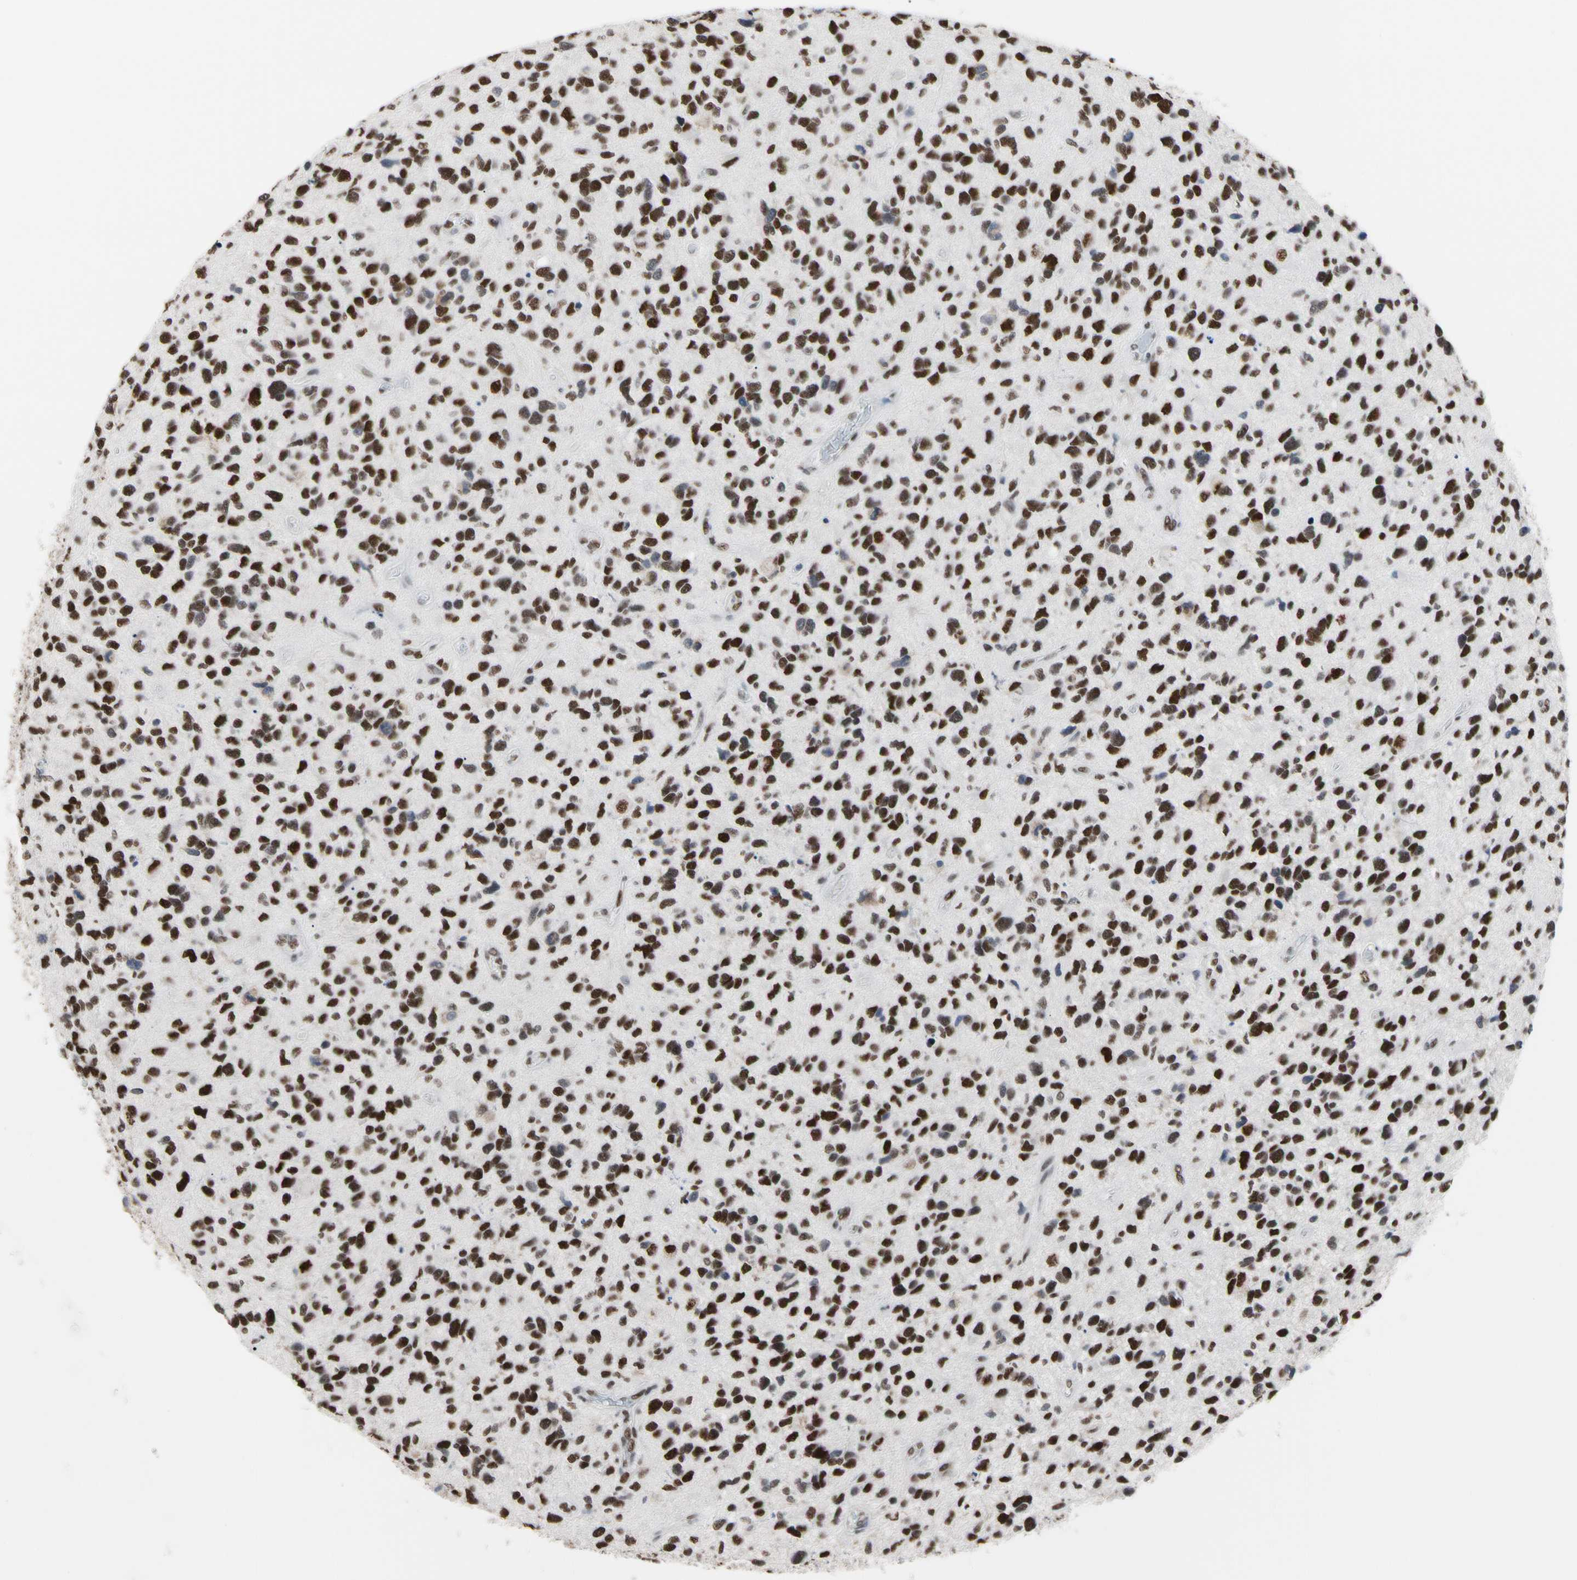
{"staining": {"intensity": "strong", "quantity": ">75%", "location": "nuclear"}, "tissue": "glioma", "cell_type": "Tumor cells", "image_type": "cancer", "snomed": [{"axis": "morphology", "description": "Glioma, malignant, High grade"}, {"axis": "topography", "description": "Brain"}], "caption": "The immunohistochemical stain shows strong nuclear positivity in tumor cells of glioma tissue.", "gene": "FAM98B", "patient": {"sex": "female", "age": 58}}